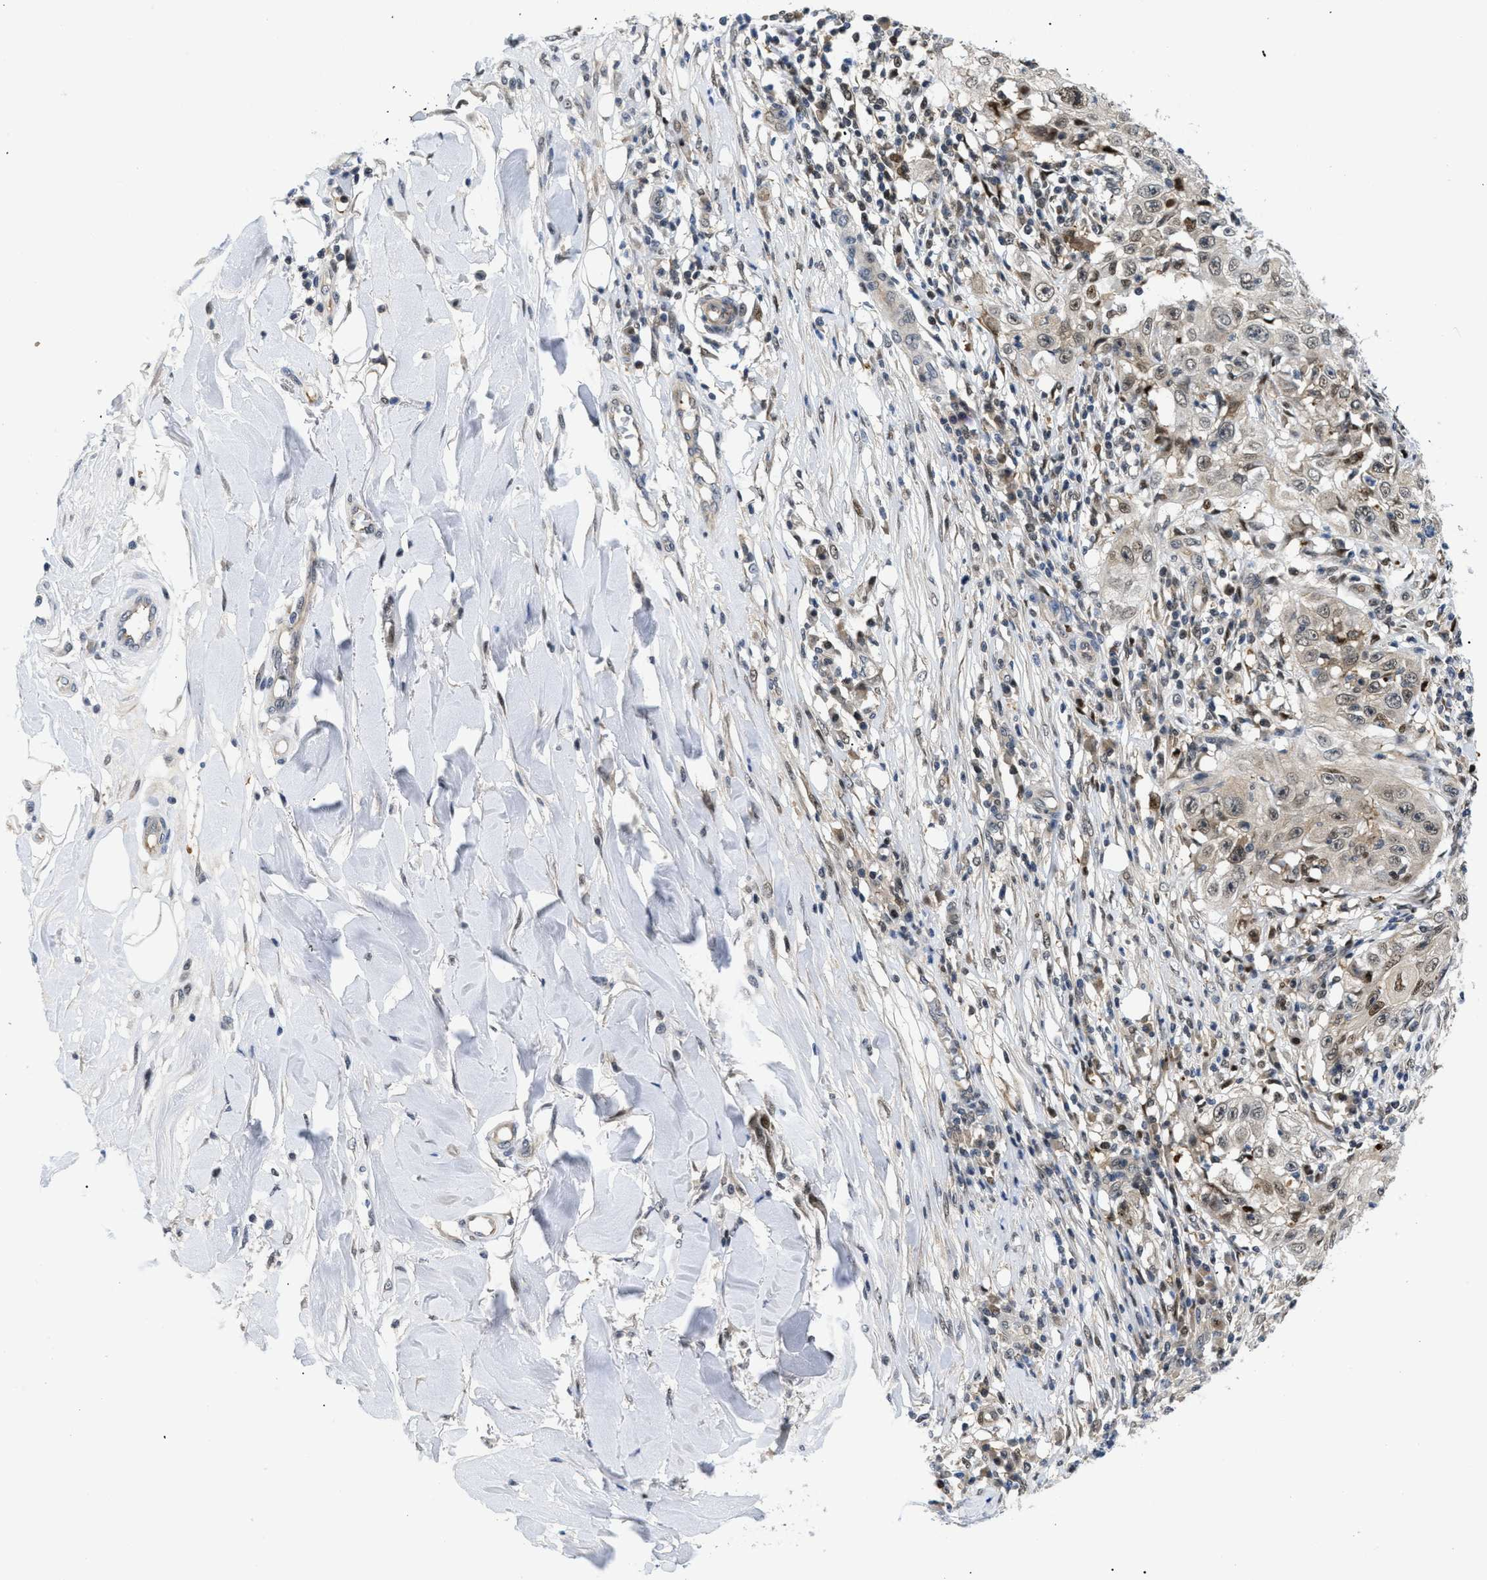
{"staining": {"intensity": "weak", "quantity": ">75%", "location": "cytoplasmic/membranous,nuclear"}, "tissue": "skin cancer", "cell_type": "Tumor cells", "image_type": "cancer", "snomed": [{"axis": "morphology", "description": "Squamous cell carcinoma, NOS"}, {"axis": "topography", "description": "Skin"}], "caption": "Protein staining of skin squamous cell carcinoma tissue demonstrates weak cytoplasmic/membranous and nuclear expression in approximately >75% of tumor cells.", "gene": "SLC29A2", "patient": {"sex": "male", "age": 86}}